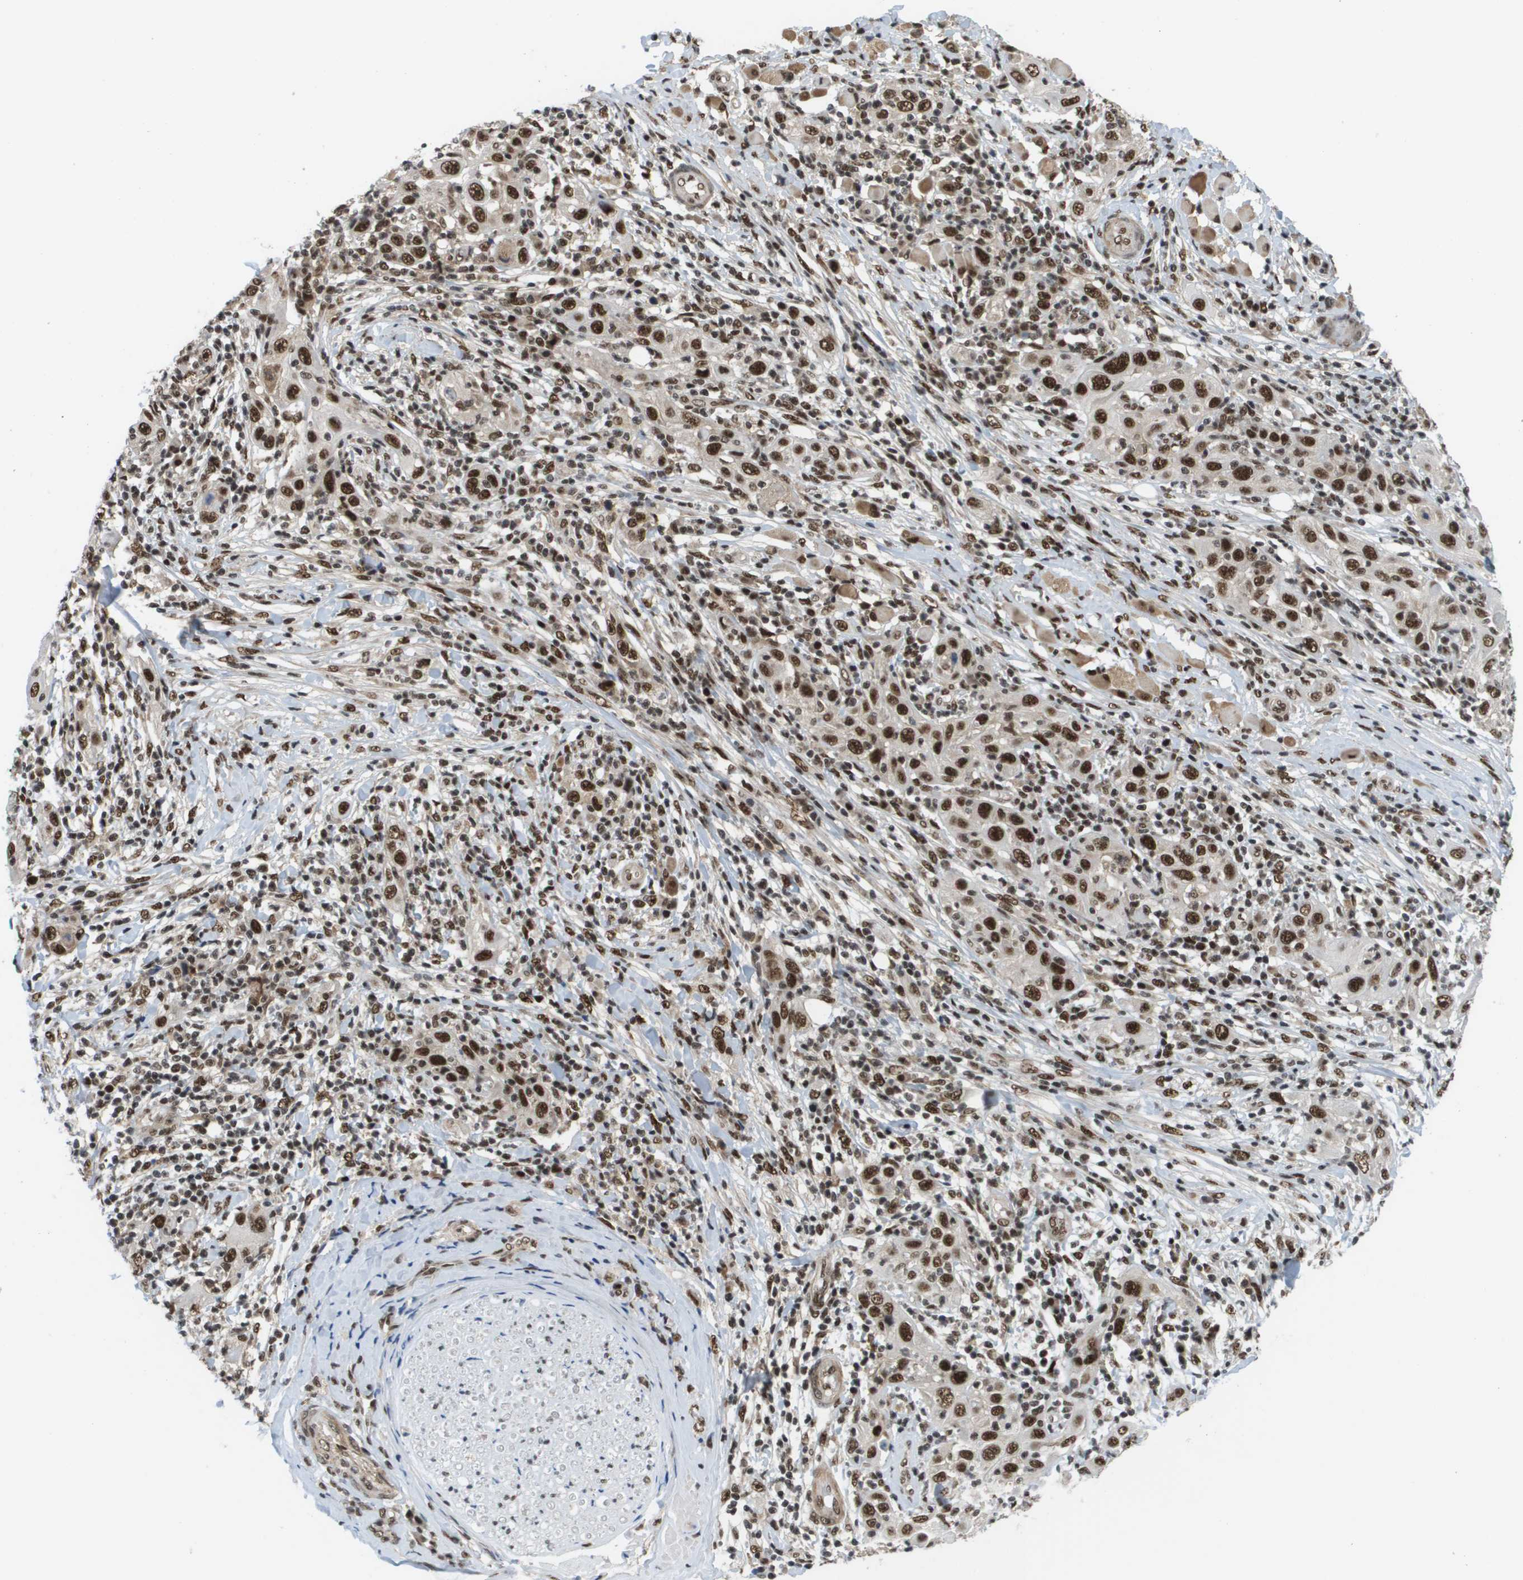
{"staining": {"intensity": "strong", "quantity": ">75%", "location": "nuclear"}, "tissue": "skin cancer", "cell_type": "Tumor cells", "image_type": "cancer", "snomed": [{"axis": "morphology", "description": "Squamous cell carcinoma, NOS"}, {"axis": "topography", "description": "Skin"}], "caption": "Skin squamous cell carcinoma stained with a protein marker displays strong staining in tumor cells.", "gene": "PRCC", "patient": {"sex": "female", "age": 88}}